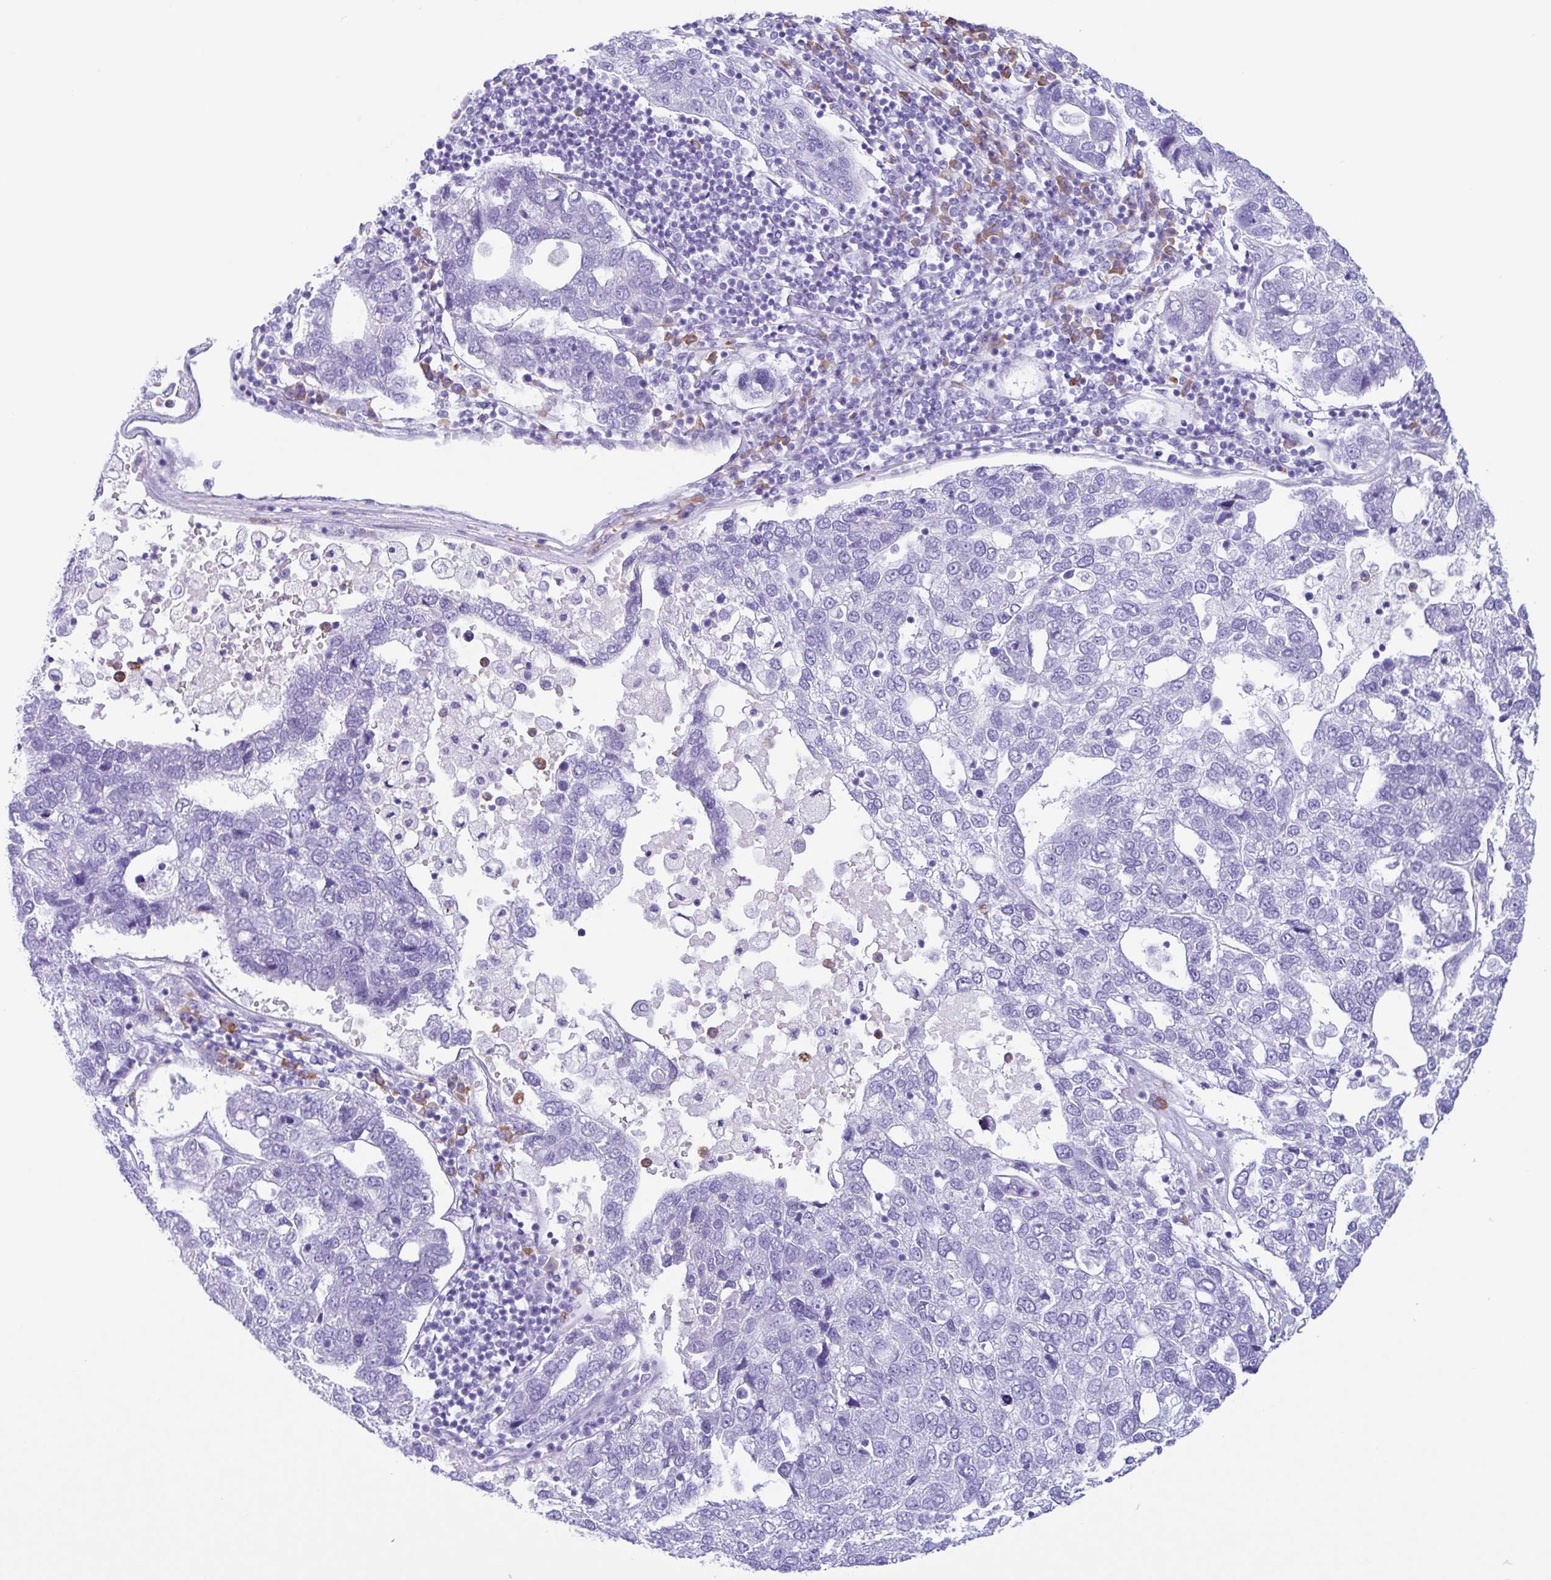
{"staining": {"intensity": "negative", "quantity": "none", "location": "none"}, "tissue": "pancreatic cancer", "cell_type": "Tumor cells", "image_type": "cancer", "snomed": [{"axis": "morphology", "description": "Adenocarcinoma, NOS"}, {"axis": "topography", "description": "Pancreas"}], "caption": "The immunohistochemistry (IHC) photomicrograph has no significant staining in tumor cells of pancreatic adenocarcinoma tissue.", "gene": "PIGF", "patient": {"sex": "female", "age": 61}}